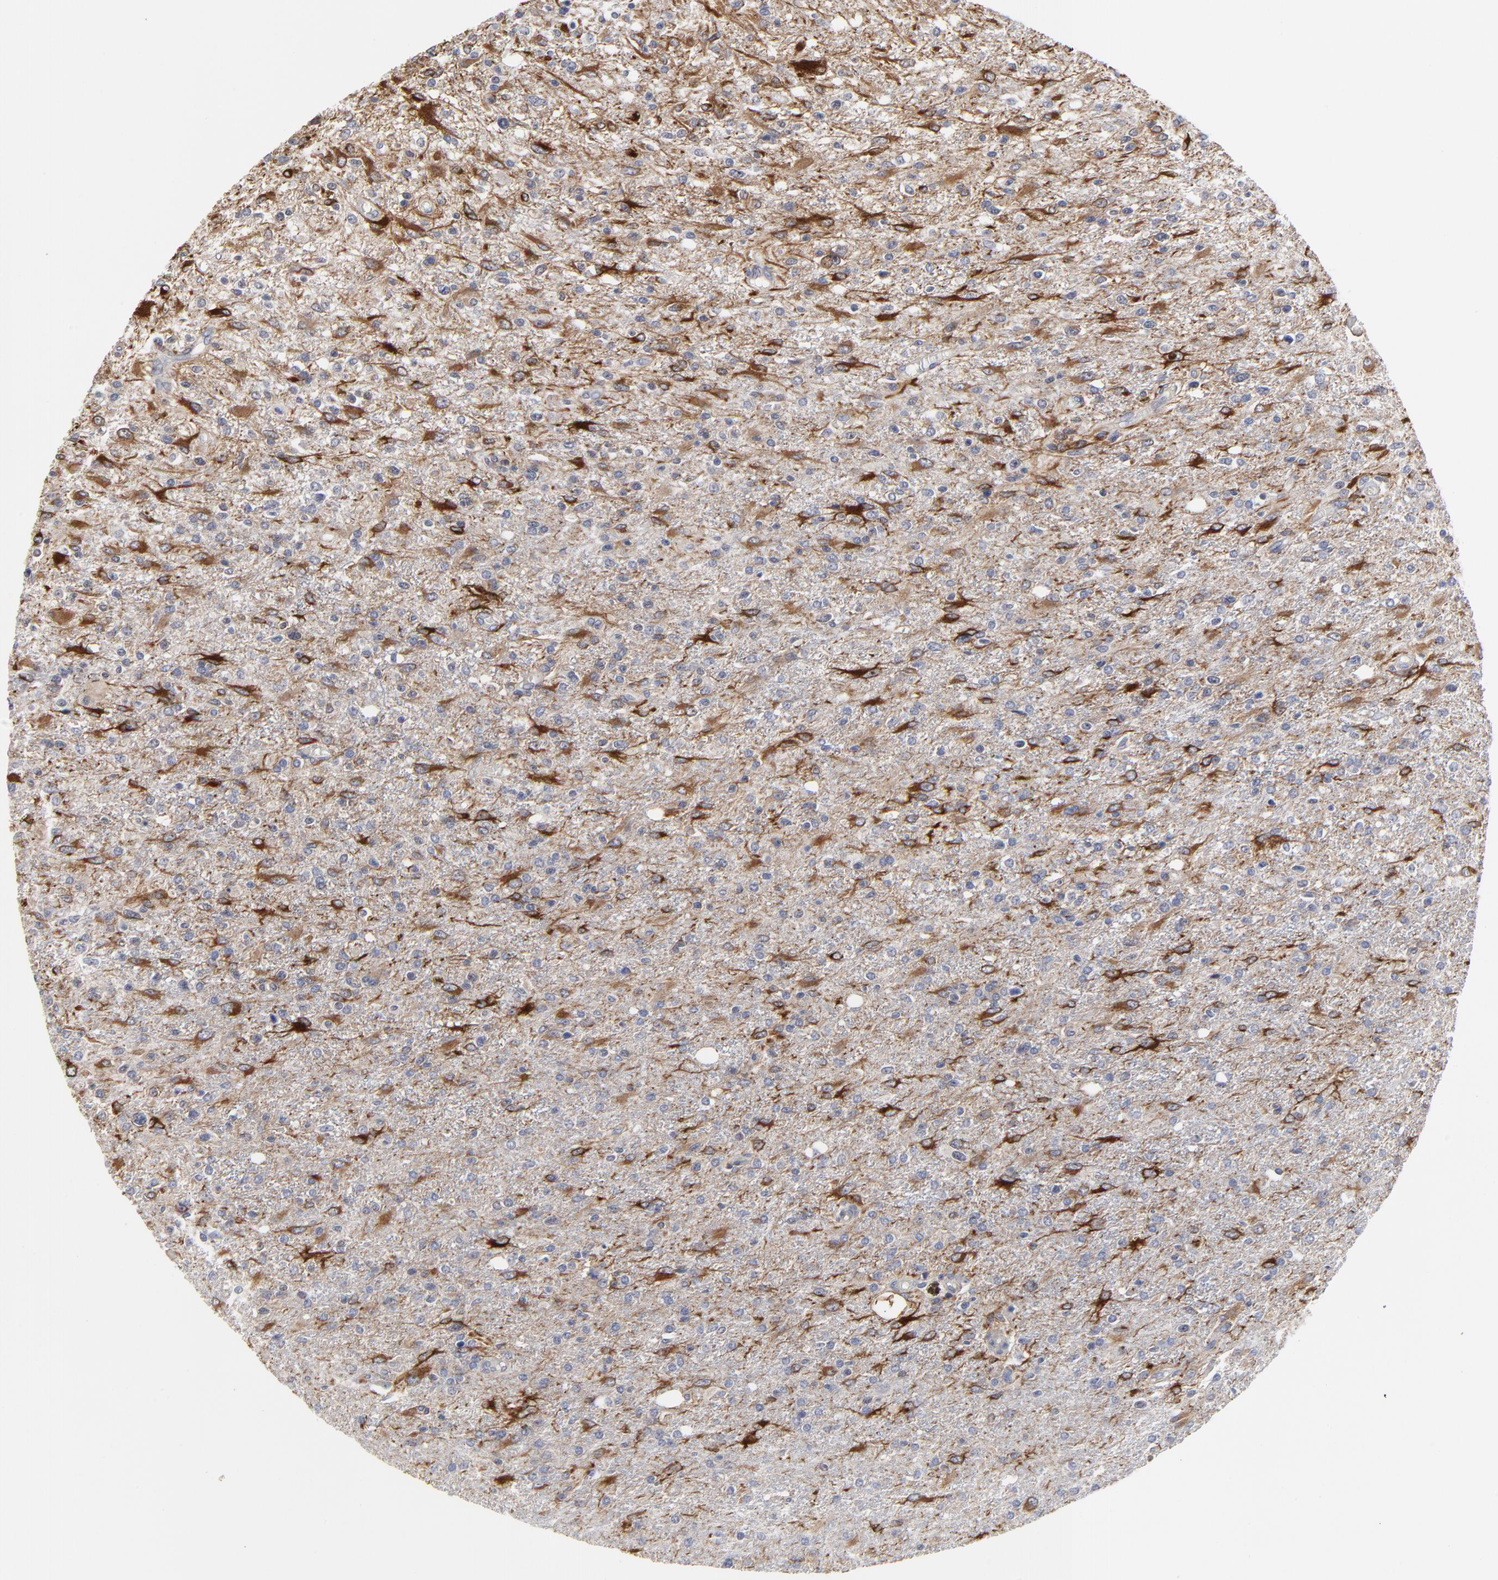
{"staining": {"intensity": "strong", "quantity": "25%-75%", "location": "cytoplasmic/membranous"}, "tissue": "glioma", "cell_type": "Tumor cells", "image_type": "cancer", "snomed": [{"axis": "morphology", "description": "Glioma, malignant, High grade"}, {"axis": "topography", "description": "Cerebral cortex"}], "caption": "Glioma stained for a protein (brown) exhibits strong cytoplasmic/membranous positive expression in about 25%-75% of tumor cells.", "gene": "MAGEA10", "patient": {"sex": "male", "age": 76}}